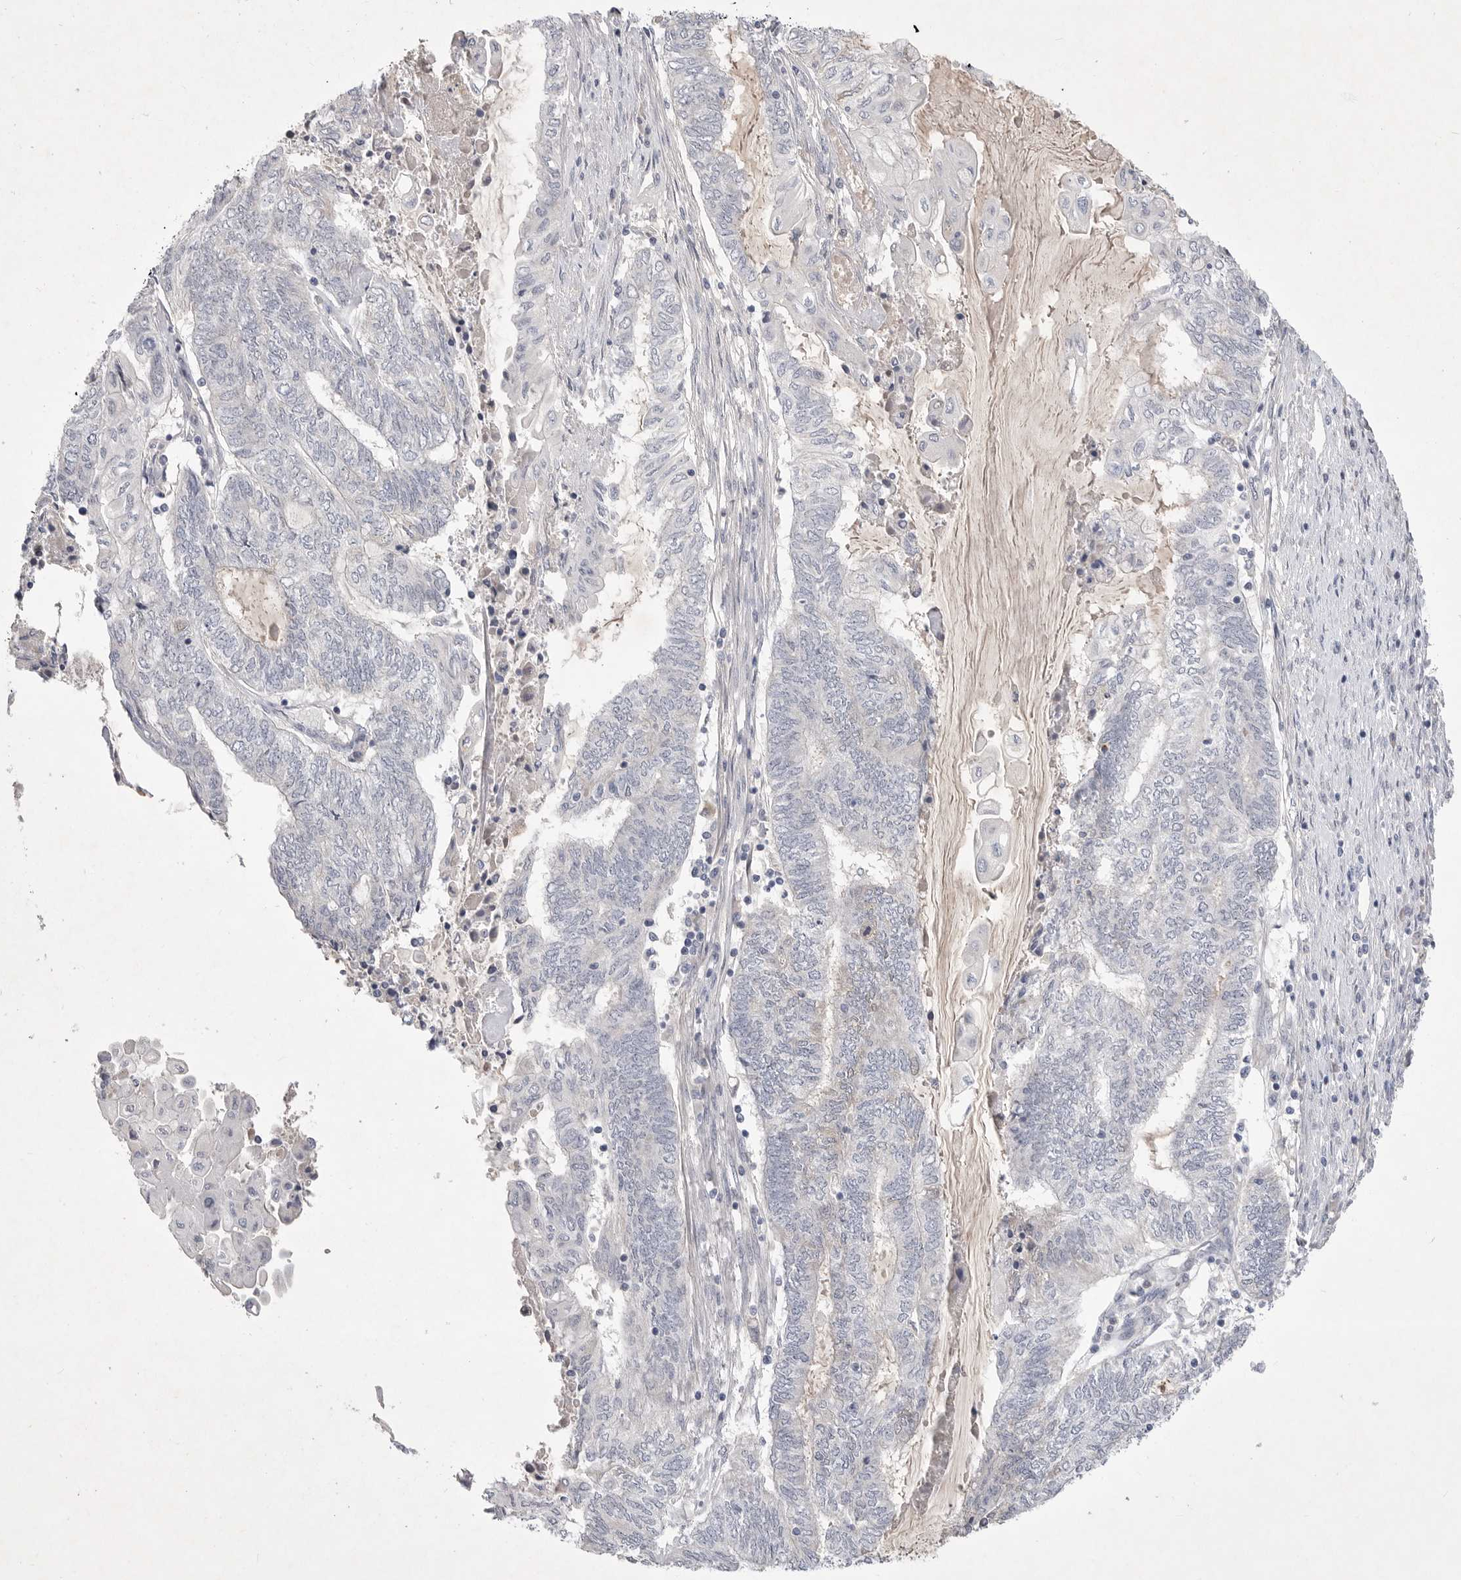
{"staining": {"intensity": "negative", "quantity": "none", "location": "none"}, "tissue": "endometrial cancer", "cell_type": "Tumor cells", "image_type": "cancer", "snomed": [{"axis": "morphology", "description": "Adenocarcinoma, NOS"}, {"axis": "topography", "description": "Uterus"}, {"axis": "topography", "description": "Endometrium"}], "caption": "Immunohistochemistry (IHC) of human endometrial adenocarcinoma reveals no expression in tumor cells. (Immunohistochemistry, brightfield microscopy, high magnification).", "gene": "ITGAD", "patient": {"sex": "female", "age": 70}}